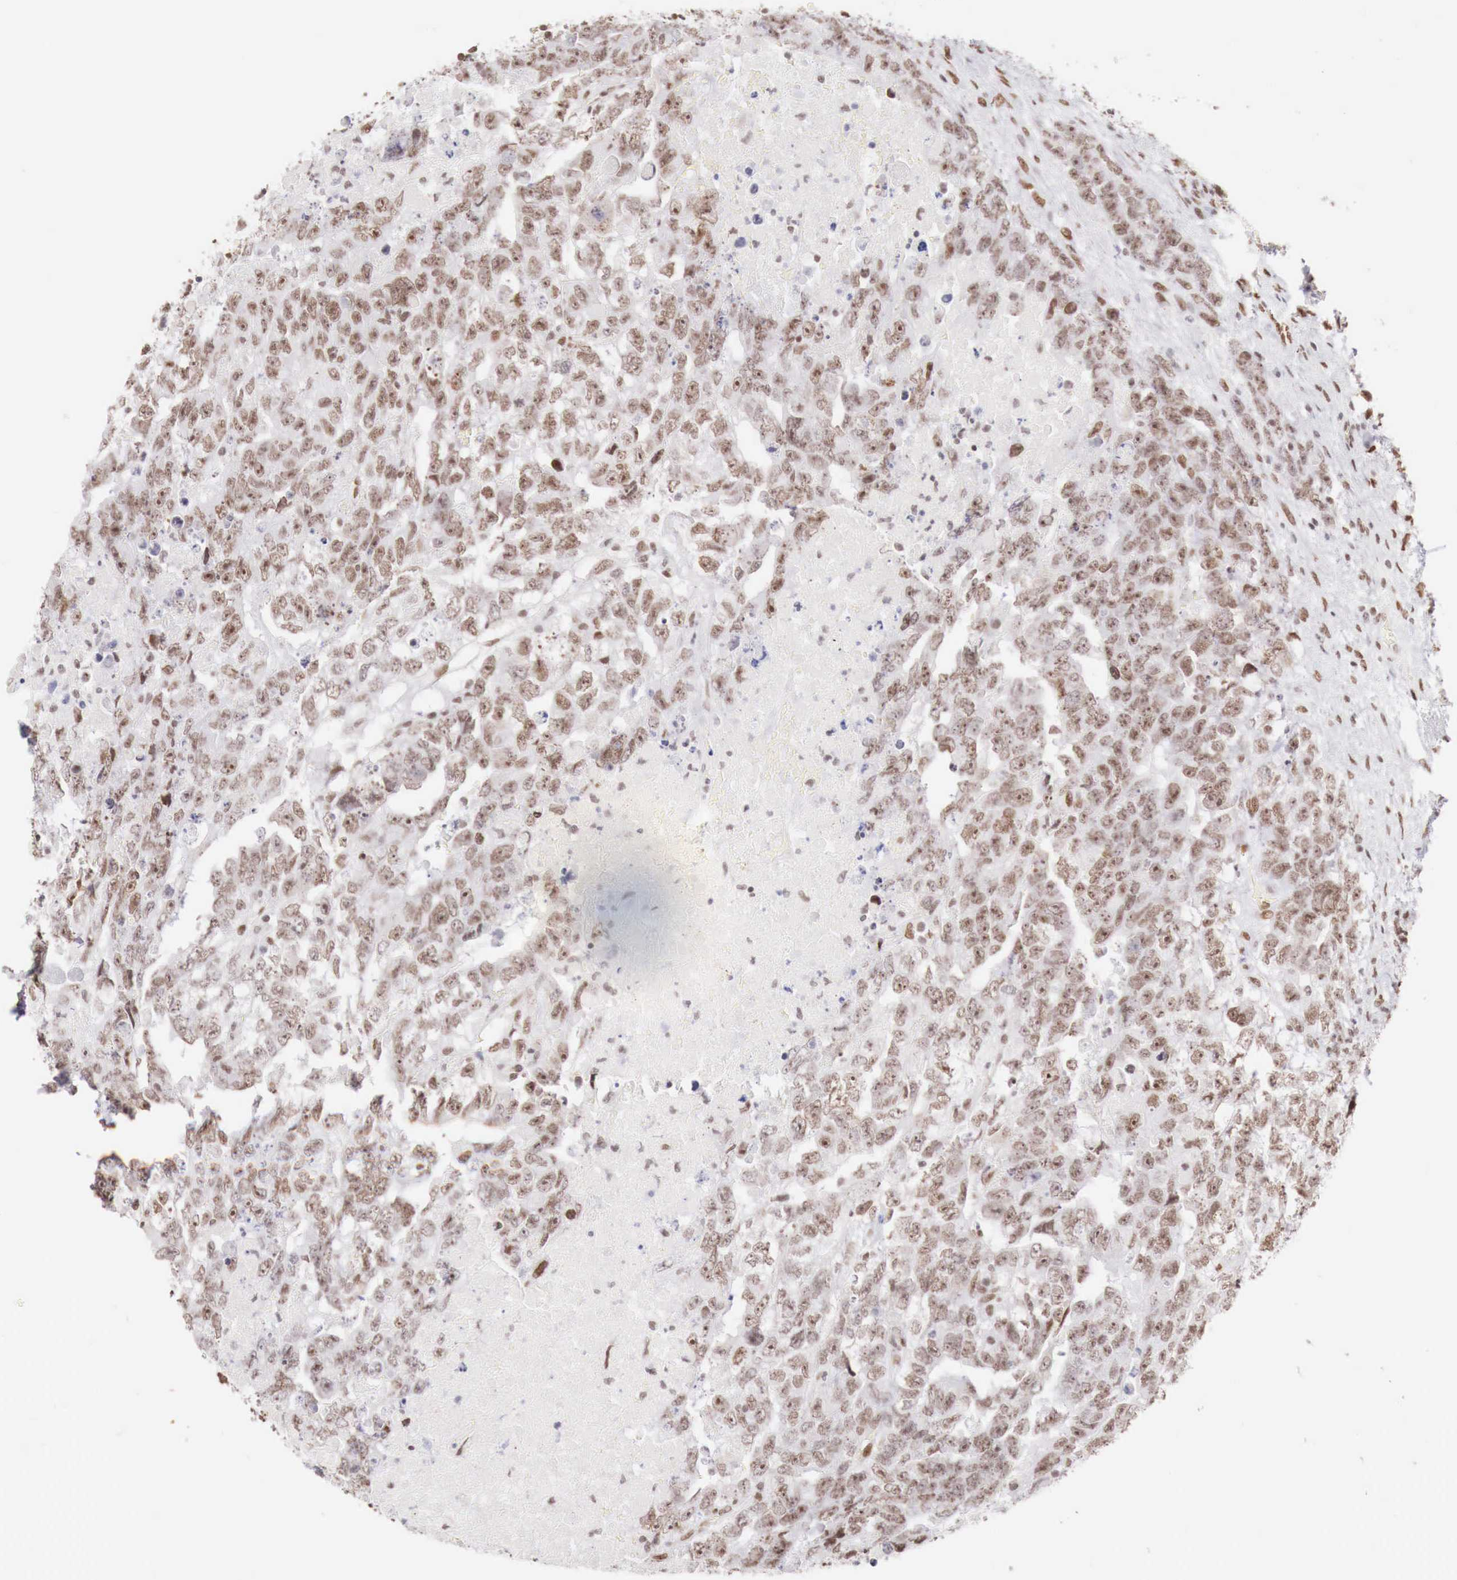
{"staining": {"intensity": "weak", "quantity": "25%-75%", "location": "nuclear"}, "tissue": "testis cancer", "cell_type": "Tumor cells", "image_type": "cancer", "snomed": [{"axis": "morphology", "description": "Carcinoma, Embryonal, NOS"}, {"axis": "topography", "description": "Testis"}], "caption": "Immunohistochemistry image of testis cancer (embryonal carcinoma) stained for a protein (brown), which displays low levels of weak nuclear staining in about 25%-75% of tumor cells.", "gene": "PHF14", "patient": {"sex": "male", "age": 36}}